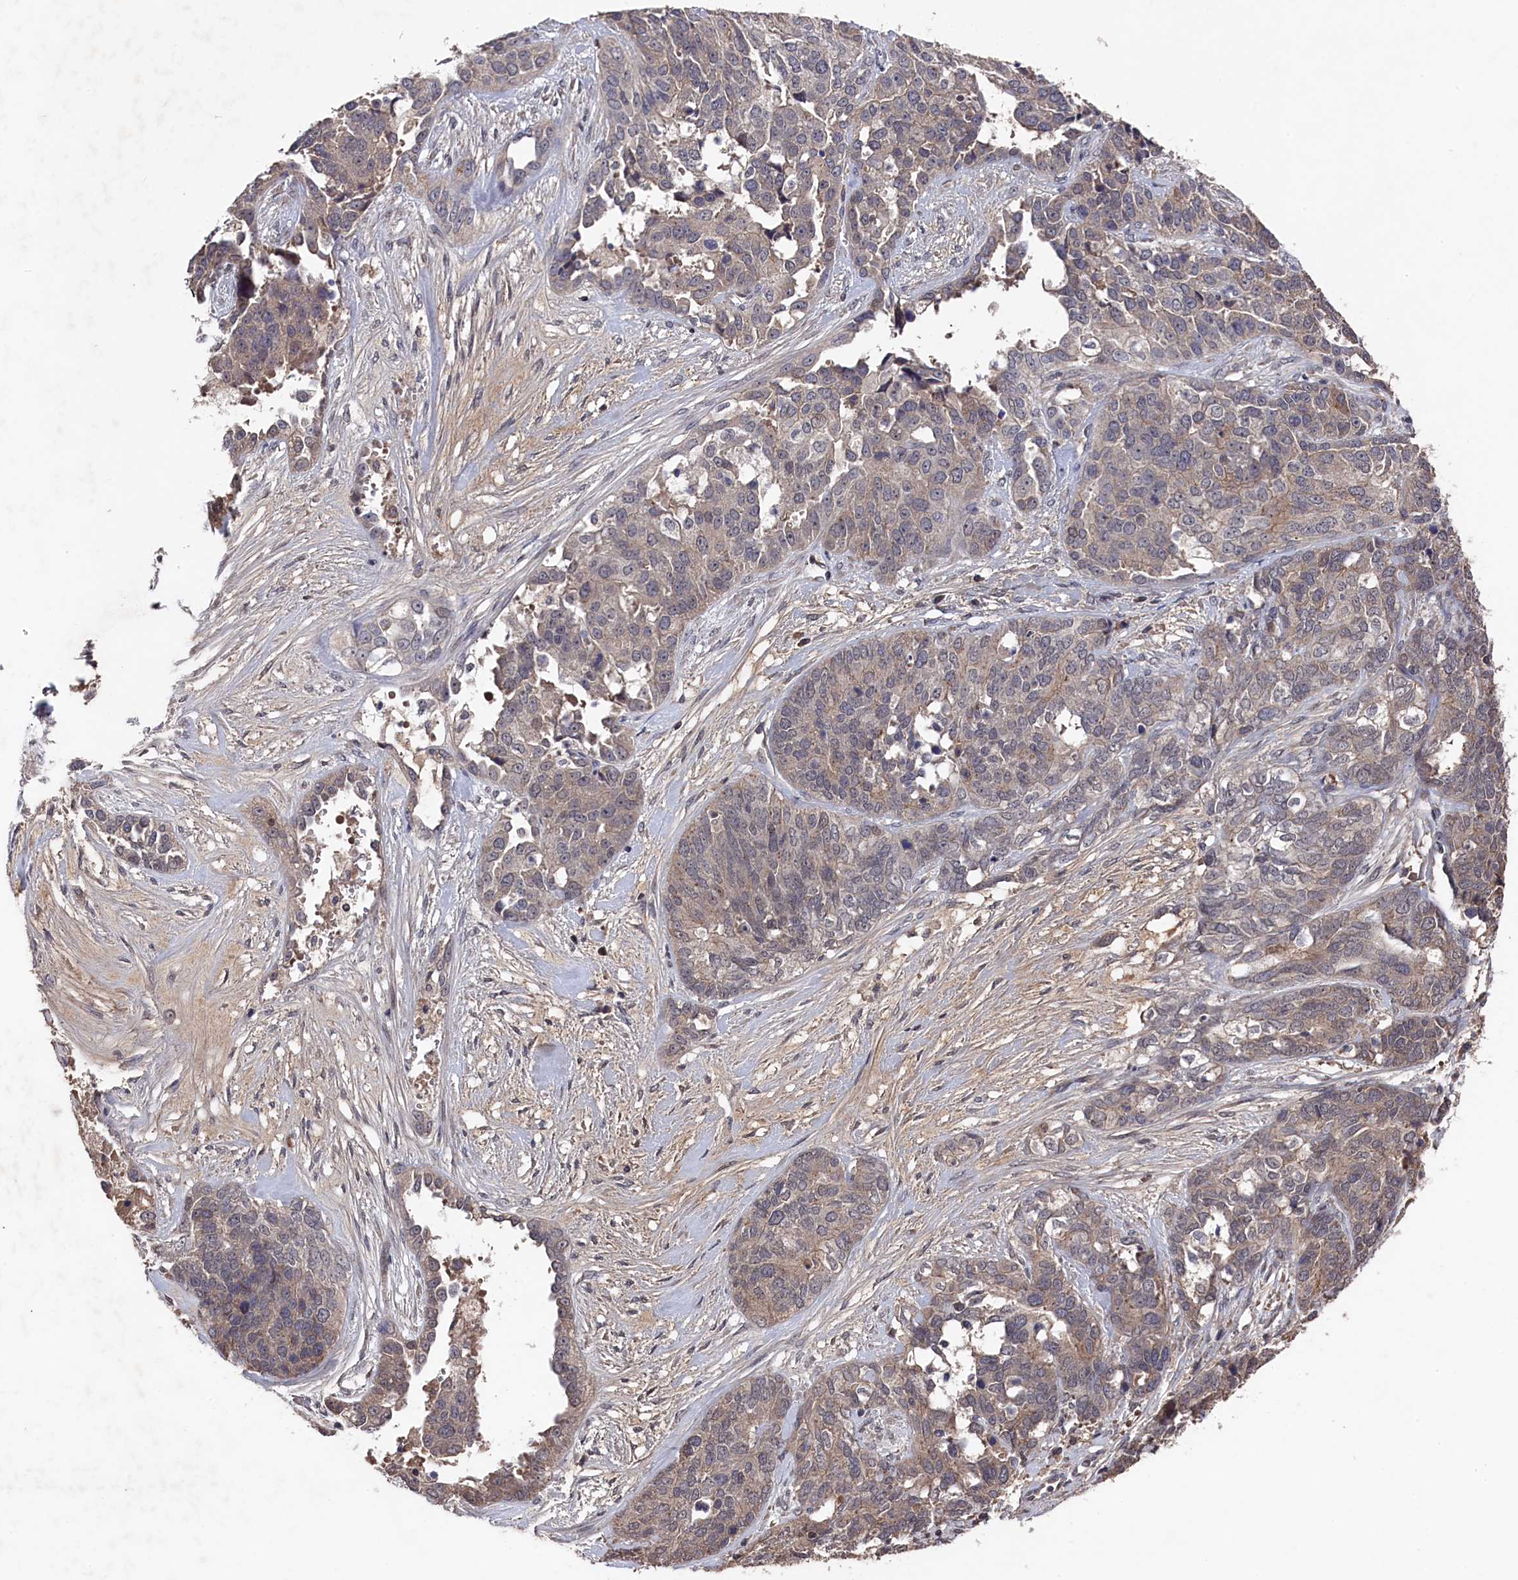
{"staining": {"intensity": "weak", "quantity": "<25%", "location": "cytoplasmic/membranous"}, "tissue": "ovarian cancer", "cell_type": "Tumor cells", "image_type": "cancer", "snomed": [{"axis": "morphology", "description": "Cystadenocarcinoma, serous, NOS"}, {"axis": "topography", "description": "Ovary"}], "caption": "IHC image of neoplastic tissue: human serous cystadenocarcinoma (ovarian) stained with DAB shows no significant protein positivity in tumor cells.", "gene": "TMC5", "patient": {"sex": "female", "age": 44}}